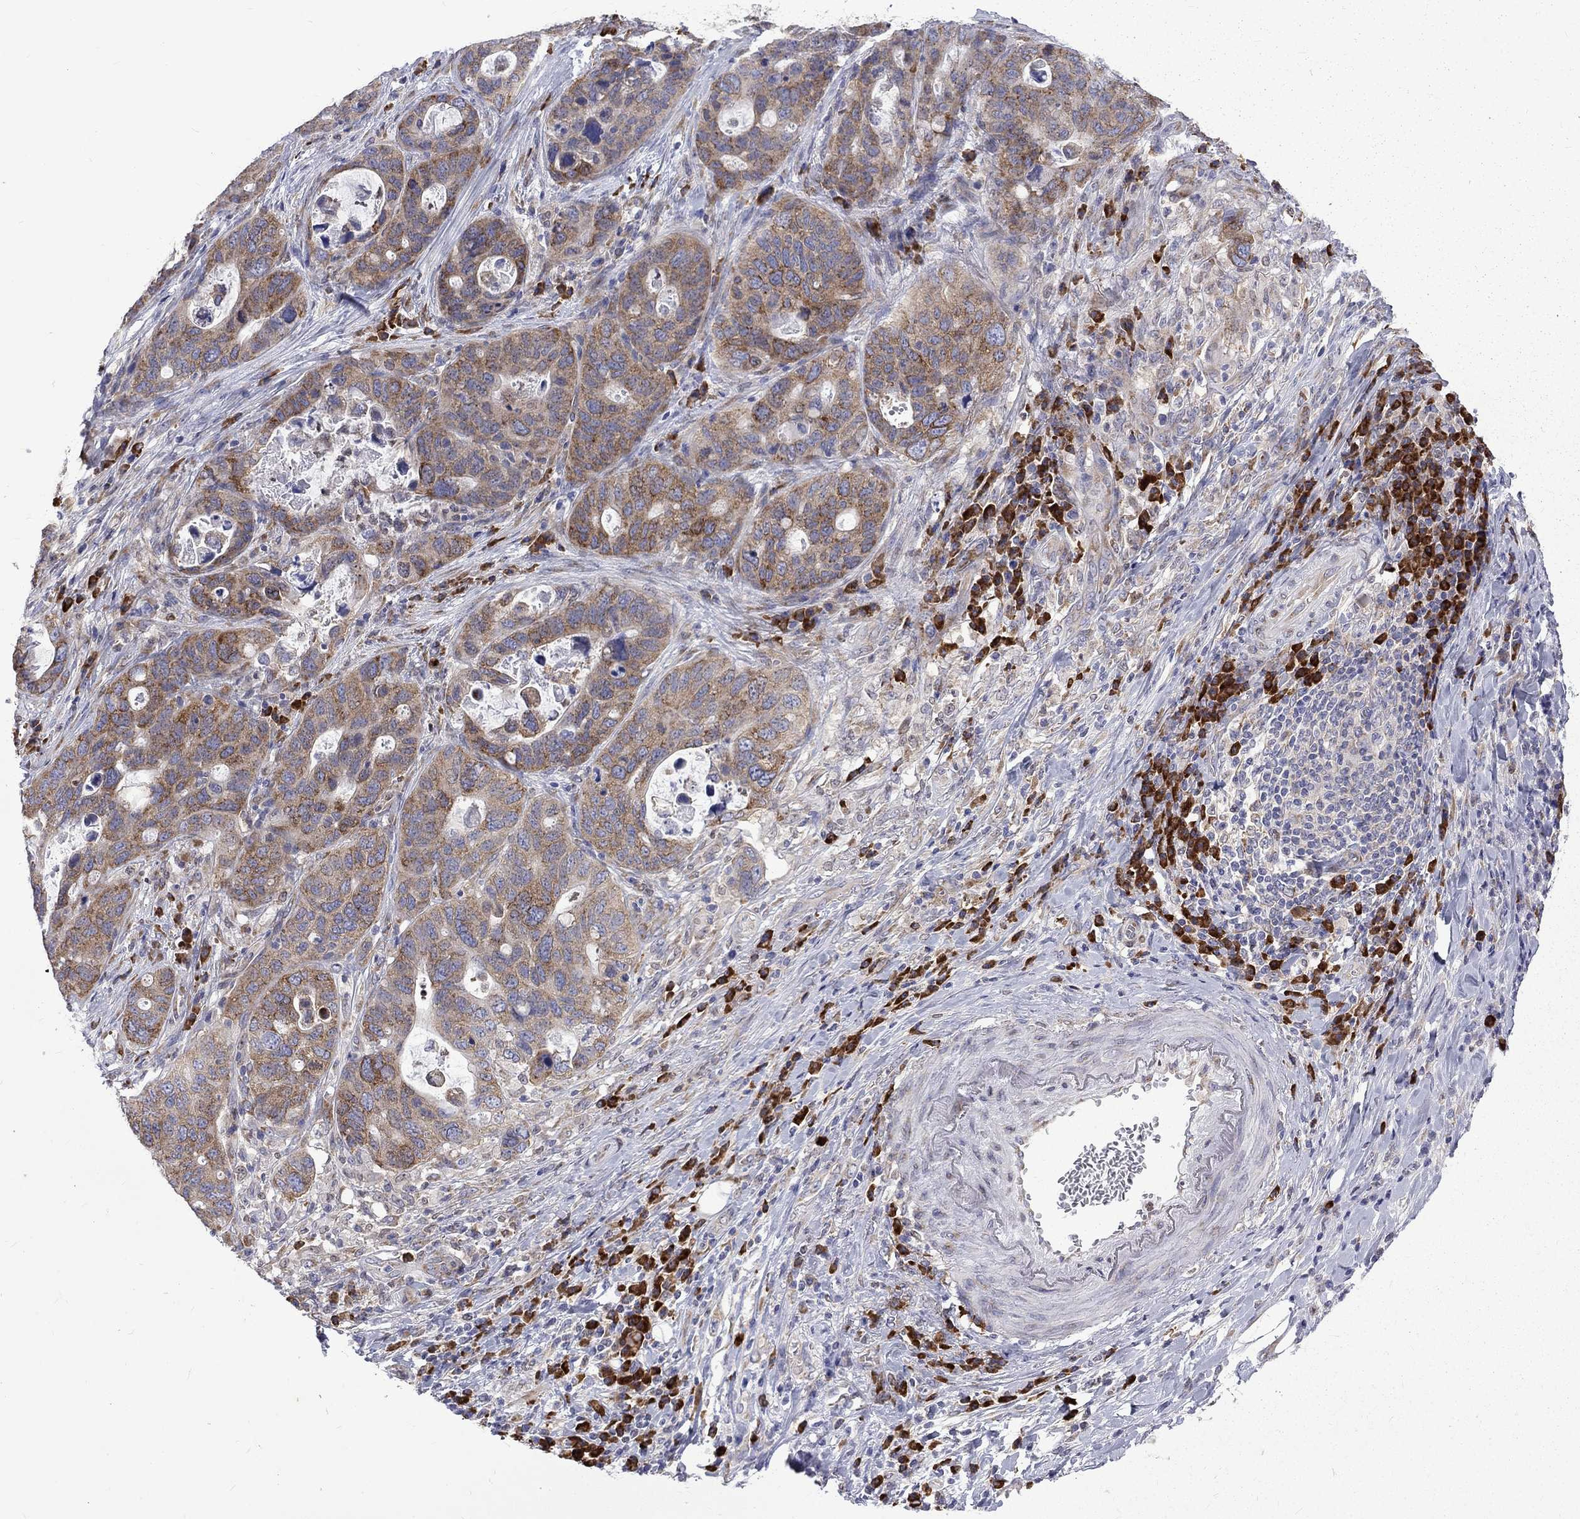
{"staining": {"intensity": "moderate", "quantity": ">75%", "location": "cytoplasmic/membranous"}, "tissue": "stomach cancer", "cell_type": "Tumor cells", "image_type": "cancer", "snomed": [{"axis": "morphology", "description": "Adenocarcinoma, NOS"}, {"axis": "topography", "description": "Stomach"}], "caption": "Immunohistochemistry (IHC) of human stomach adenocarcinoma exhibits medium levels of moderate cytoplasmic/membranous staining in about >75% of tumor cells.", "gene": "PABPC4", "patient": {"sex": "male", "age": 54}}